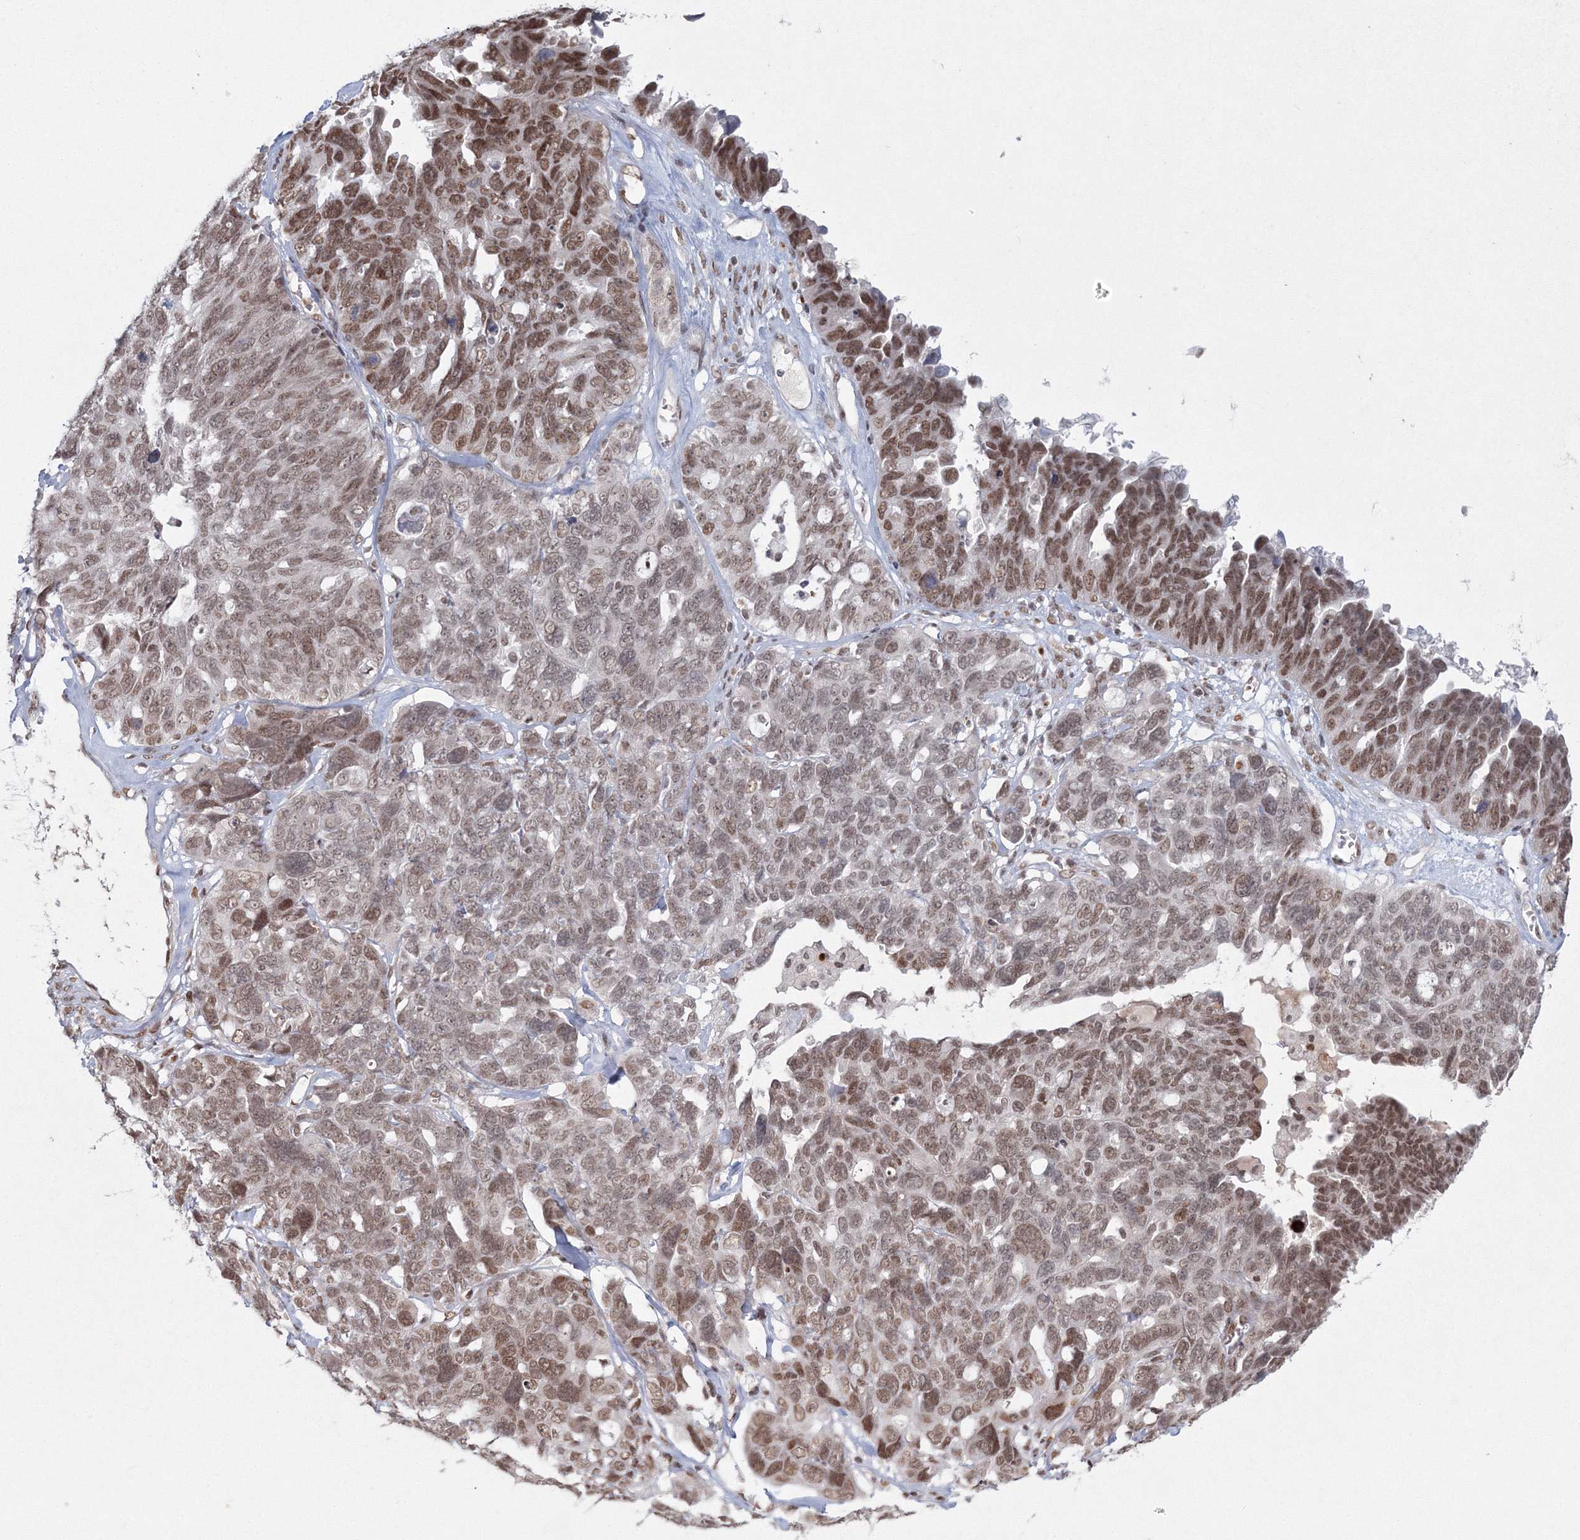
{"staining": {"intensity": "moderate", "quantity": ">75%", "location": "nuclear"}, "tissue": "ovarian cancer", "cell_type": "Tumor cells", "image_type": "cancer", "snomed": [{"axis": "morphology", "description": "Cystadenocarcinoma, serous, NOS"}, {"axis": "topography", "description": "Ovary"}], "caption": "The micrograph displays a brown stain indicating the presence of a protein in the nuclear of tumor cells in ovarian cancer.", "gene": "C3orf33", "patient": {"sex": "female", "age": 79}}